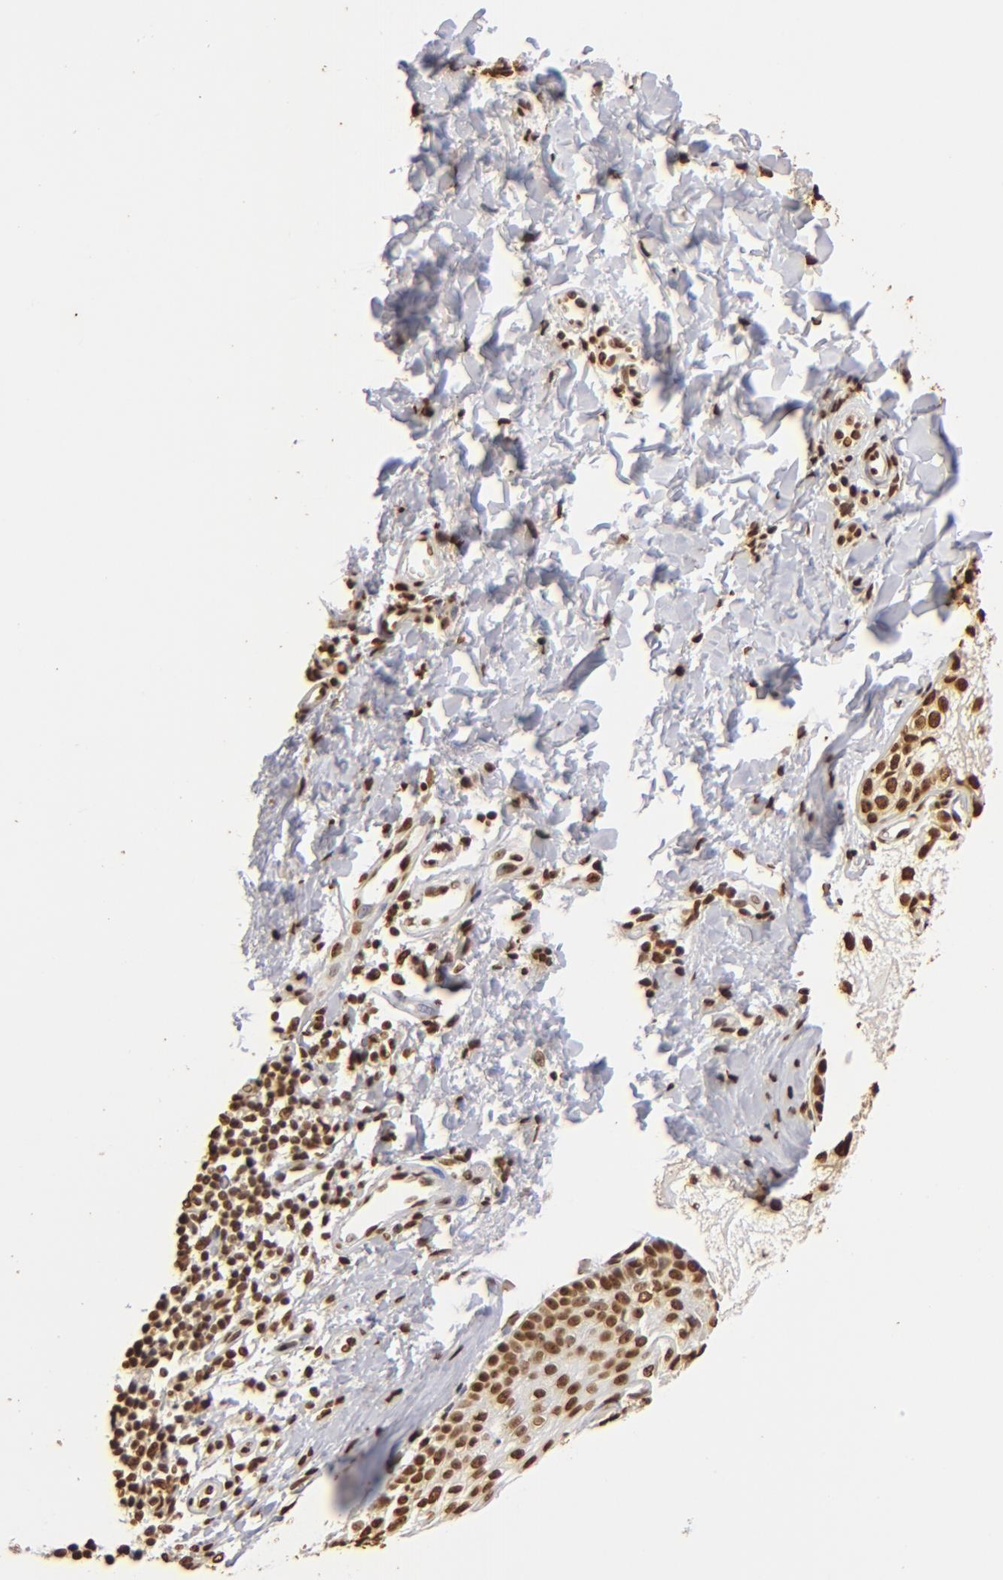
{"staining": {"intensity": "strong", "quantity": ">75%", "location": "nuclear"}, "tissue": "melanoma", "cell_type": "Tumor cells", "image_type": "cancer", "snomed": [{"axis": "morphology", "description": "Malignant melanoma, NOS"}, {"axis": "topography", "description": "Skin"}], "caption": "Protein staining by immunohistochemistry demonstrates strong nuclear expression in approximately >75% of tumor cells in melanoma.", "gene": "ILF3", "patient": {"sex": "male", "age": 23}}